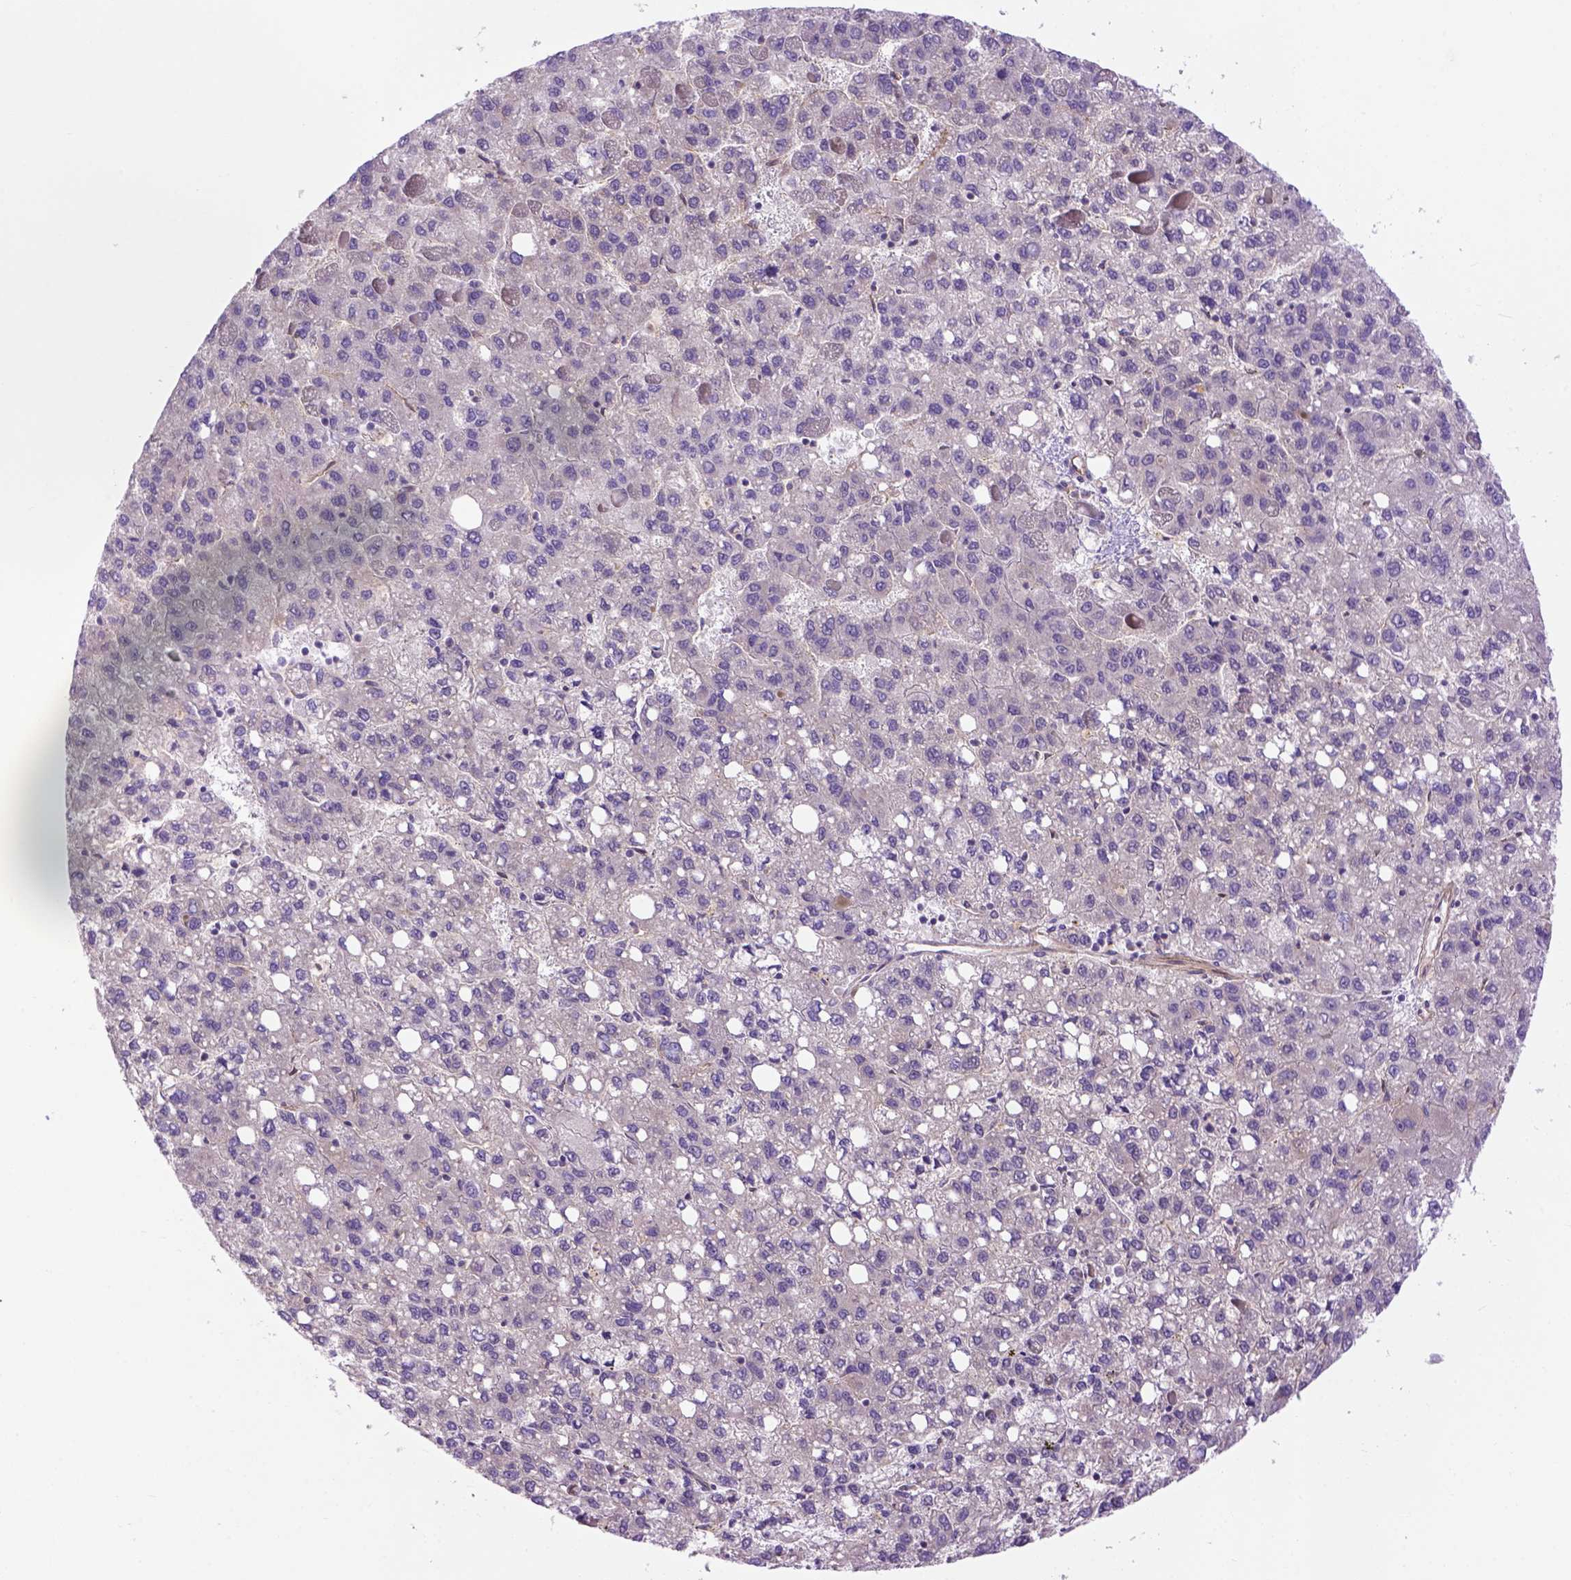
{"staining": {"intensity": "negative", "quantity": "none", "location": "none"}, "tissue": "liver cancer", "cell_type": "Tumor cells", "image_type": "cancer", "snomed": [{"axis": "morphology", "description": "Carcinoma, Hepatocellular, NOS"}, {"axis": "topography", "description": "Liver"}], "caption": "High magnification brightfield microscopy of liver cancer stained with DAB (3,3'-diaminobenzidine) (brown) and counterstained with hematoxylin (blue): tumor cells show no significant positivity.", "gene": "CASKIN2", "patient": {"sex": "female", "age": 82}}